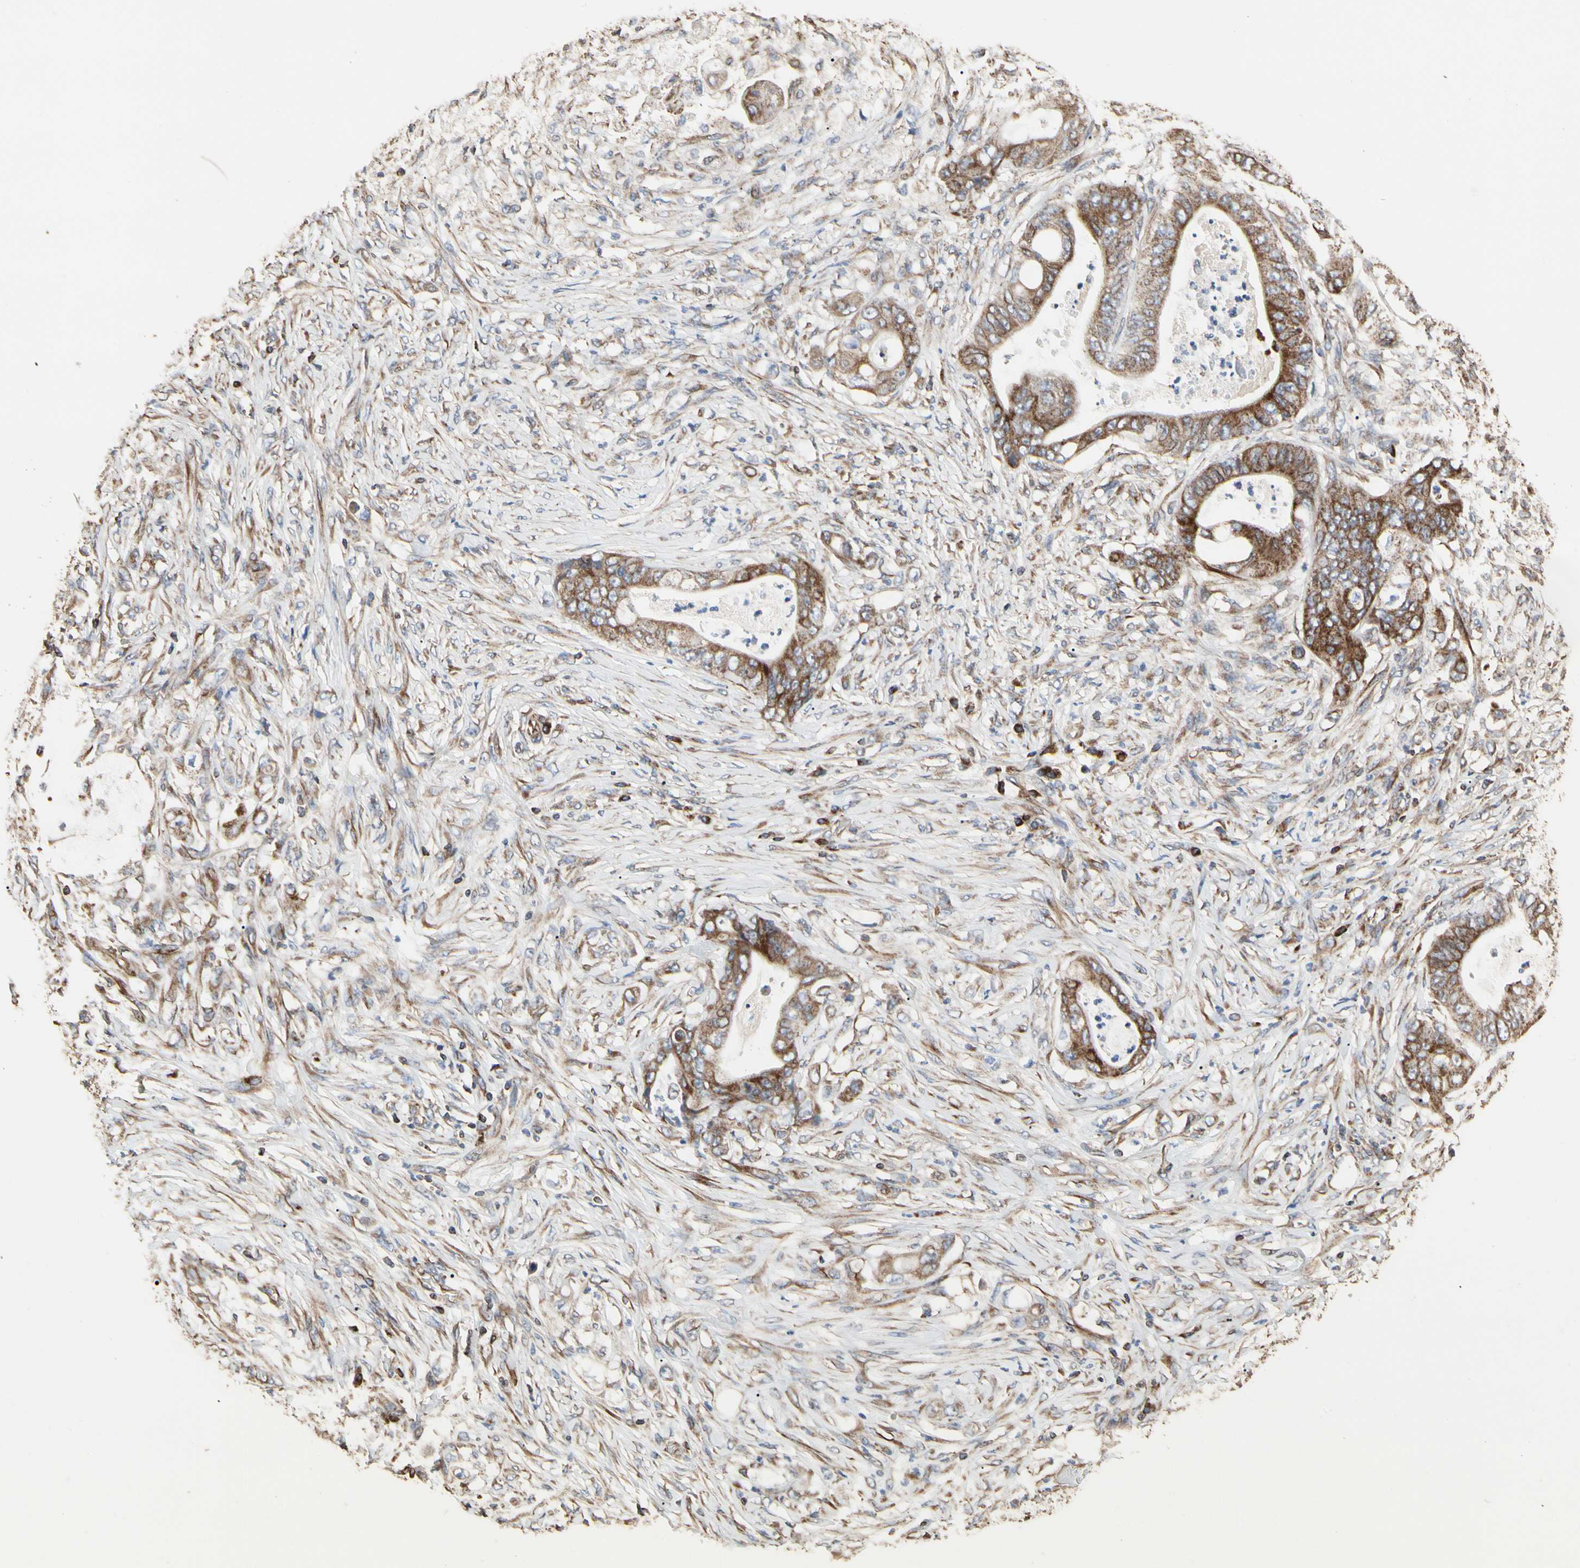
{"staining": {"intensity": "moderate", "quantity": "25%-75%", "location": "cytoplasmic/membranous"}, "tissue": "stomach cancer", "cell_type": "Tumor cells", "image_type": "cancer", "snomed": [{"axis": "morphology", "description": "Adenocarcinoma, NOS"}, {"axis": "topography", "description": "Stomach"}], "caption": "Brown immunohistochemical staining in stomach adenocarcinoma exhibits moderate cytoplasmic/membranous staining in approximately 25%-75% of tumor cells.", "gene": "TUBA1A", "patient": {"sex": "female", "age": 73}}